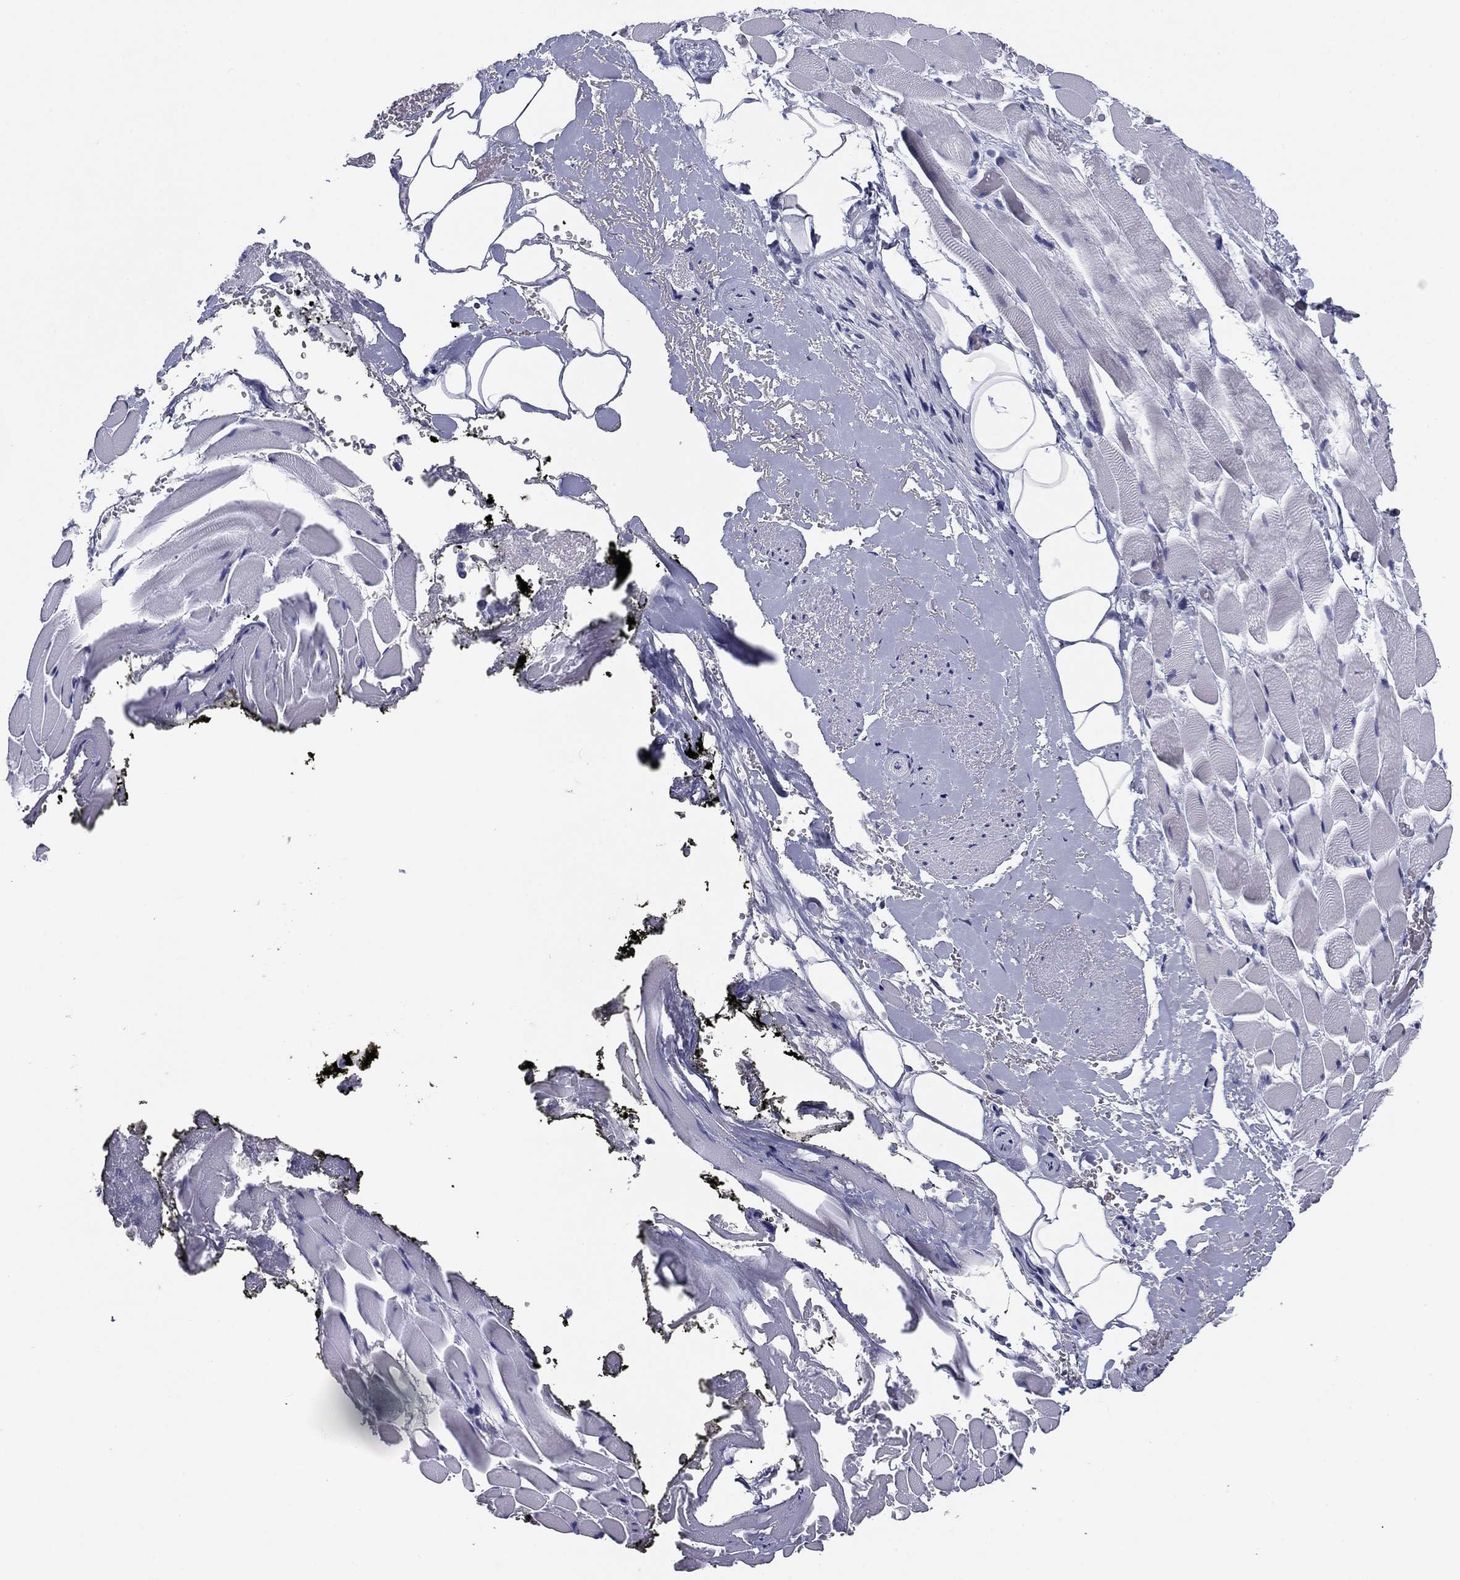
{"staining": {"intensity": "negative", "quantity": "none", "location": "none"}, "tissue": "adipose tissue", "cell_type": "Adipocytes", "image_type": "normal", "snomed": [{"axis": "morphology", "description": "Normal tissue, NOS"}, {"axis": "topography", "description": "Anal"}, {"axis": "topography", "description": "Peripheral nerve tissue"}], "caption": "DAB (3,3'-diaminobenzidine) immunohistochemical staining of unremarkable human adipose tissue demonstrates no significant positivity in adipocytes. (DAB (3,3'-diaminobenzidine) immunohistochemistry (IHC) visualized using brightfield microscopy, high magnification).", "gene": "KCNH1", "patient": {"sex": "male", "age": 53}}